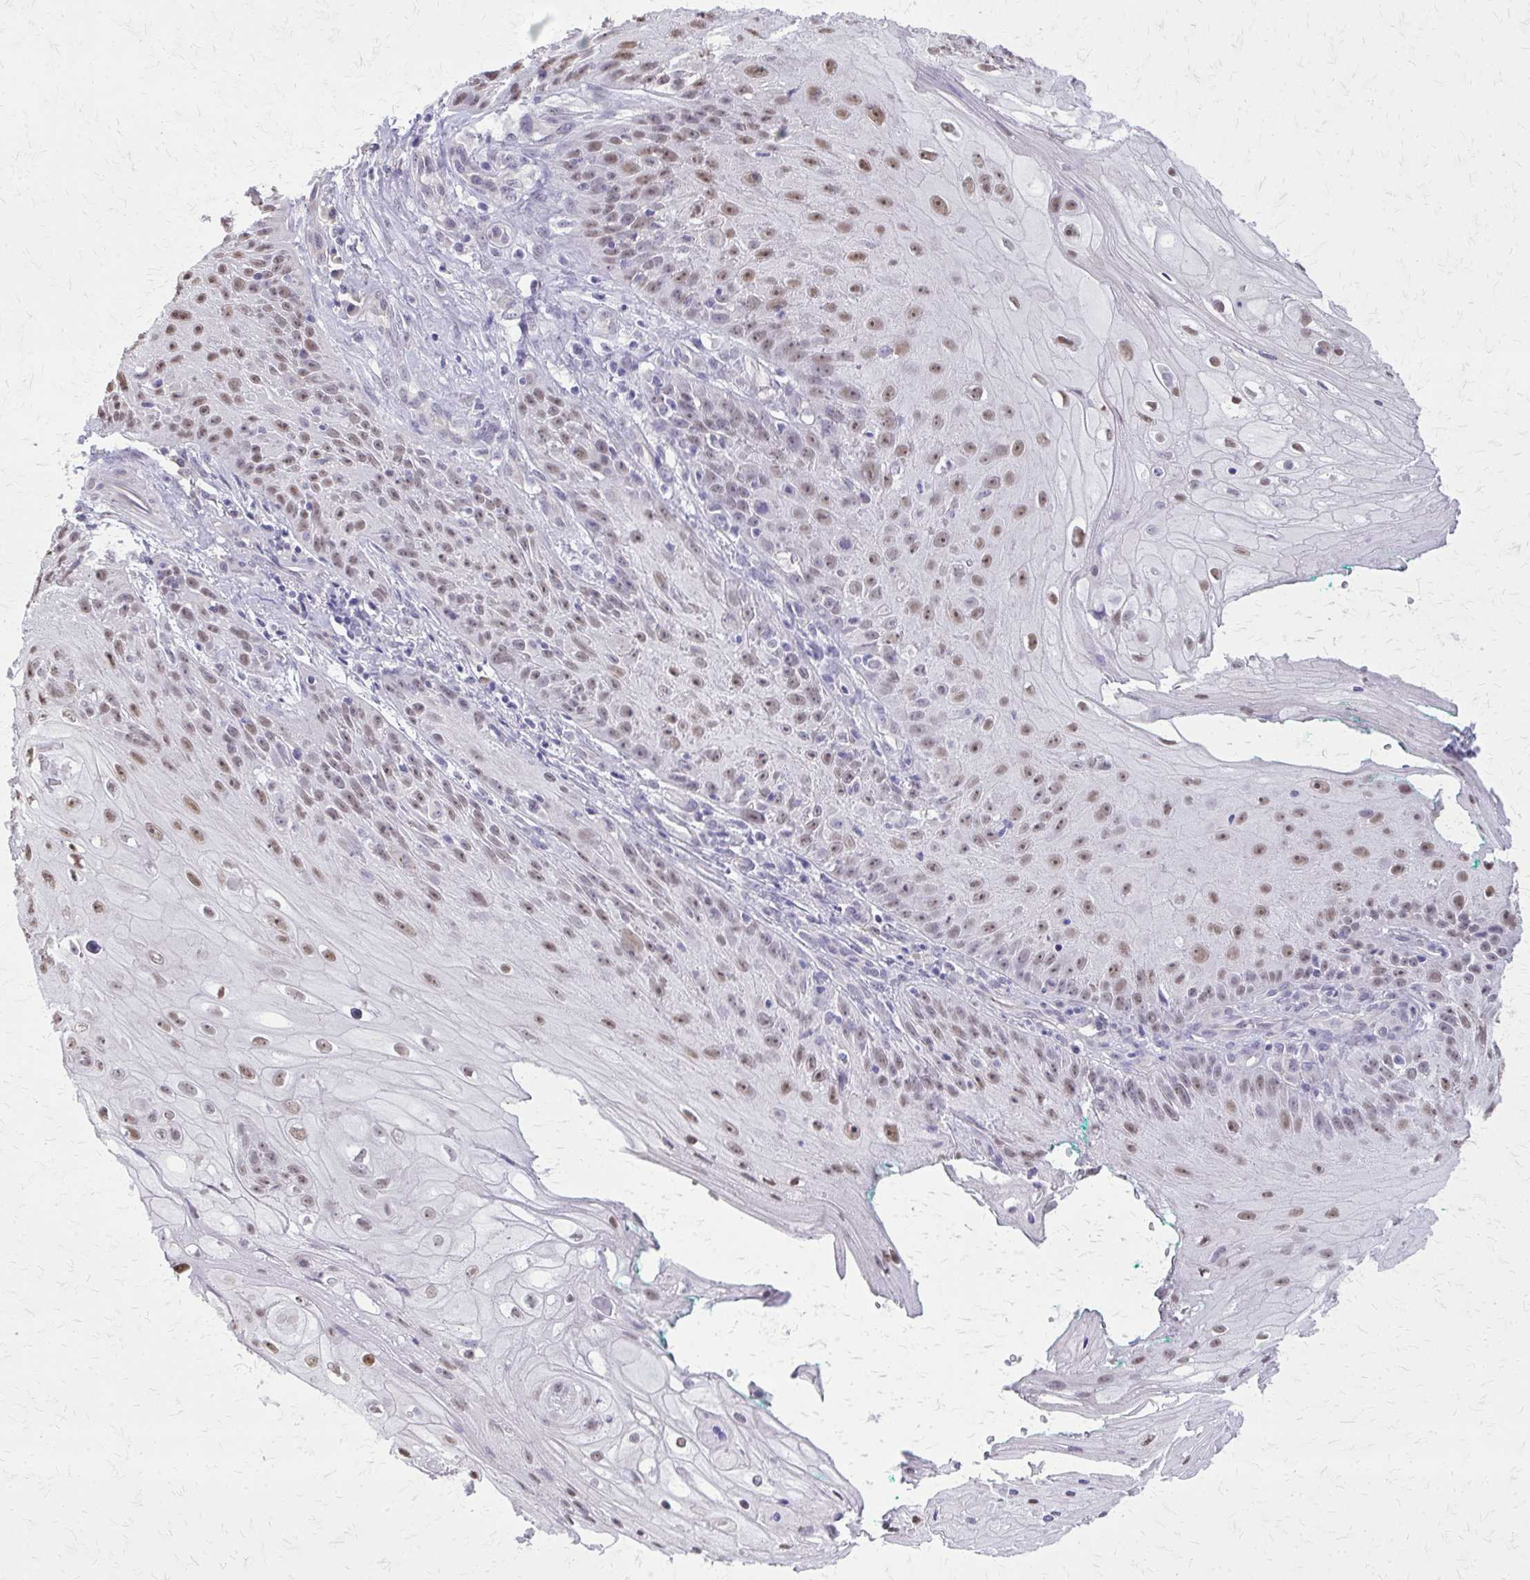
{"staining": {"intensity": "weak", "quantity": ">75%", "location": "nuclear"}, "tissue": "skin cancer", "cell_type": "Tumor cells", "image_type": "cancer", "snomed": [{"axis": "morphology", "description": "Squamous cell carcinoma, NOS"}, {"axis": "topography", "description": "Skin"}, {"axis": "topography", "description": "Vulva"}], "caption": "Skin squamous cell carcinoma tissue displays weak nuclear expression in about >75% of tumor cells", "gene": "PLCB1", "patient": {"sex": "female", "age": 76}}